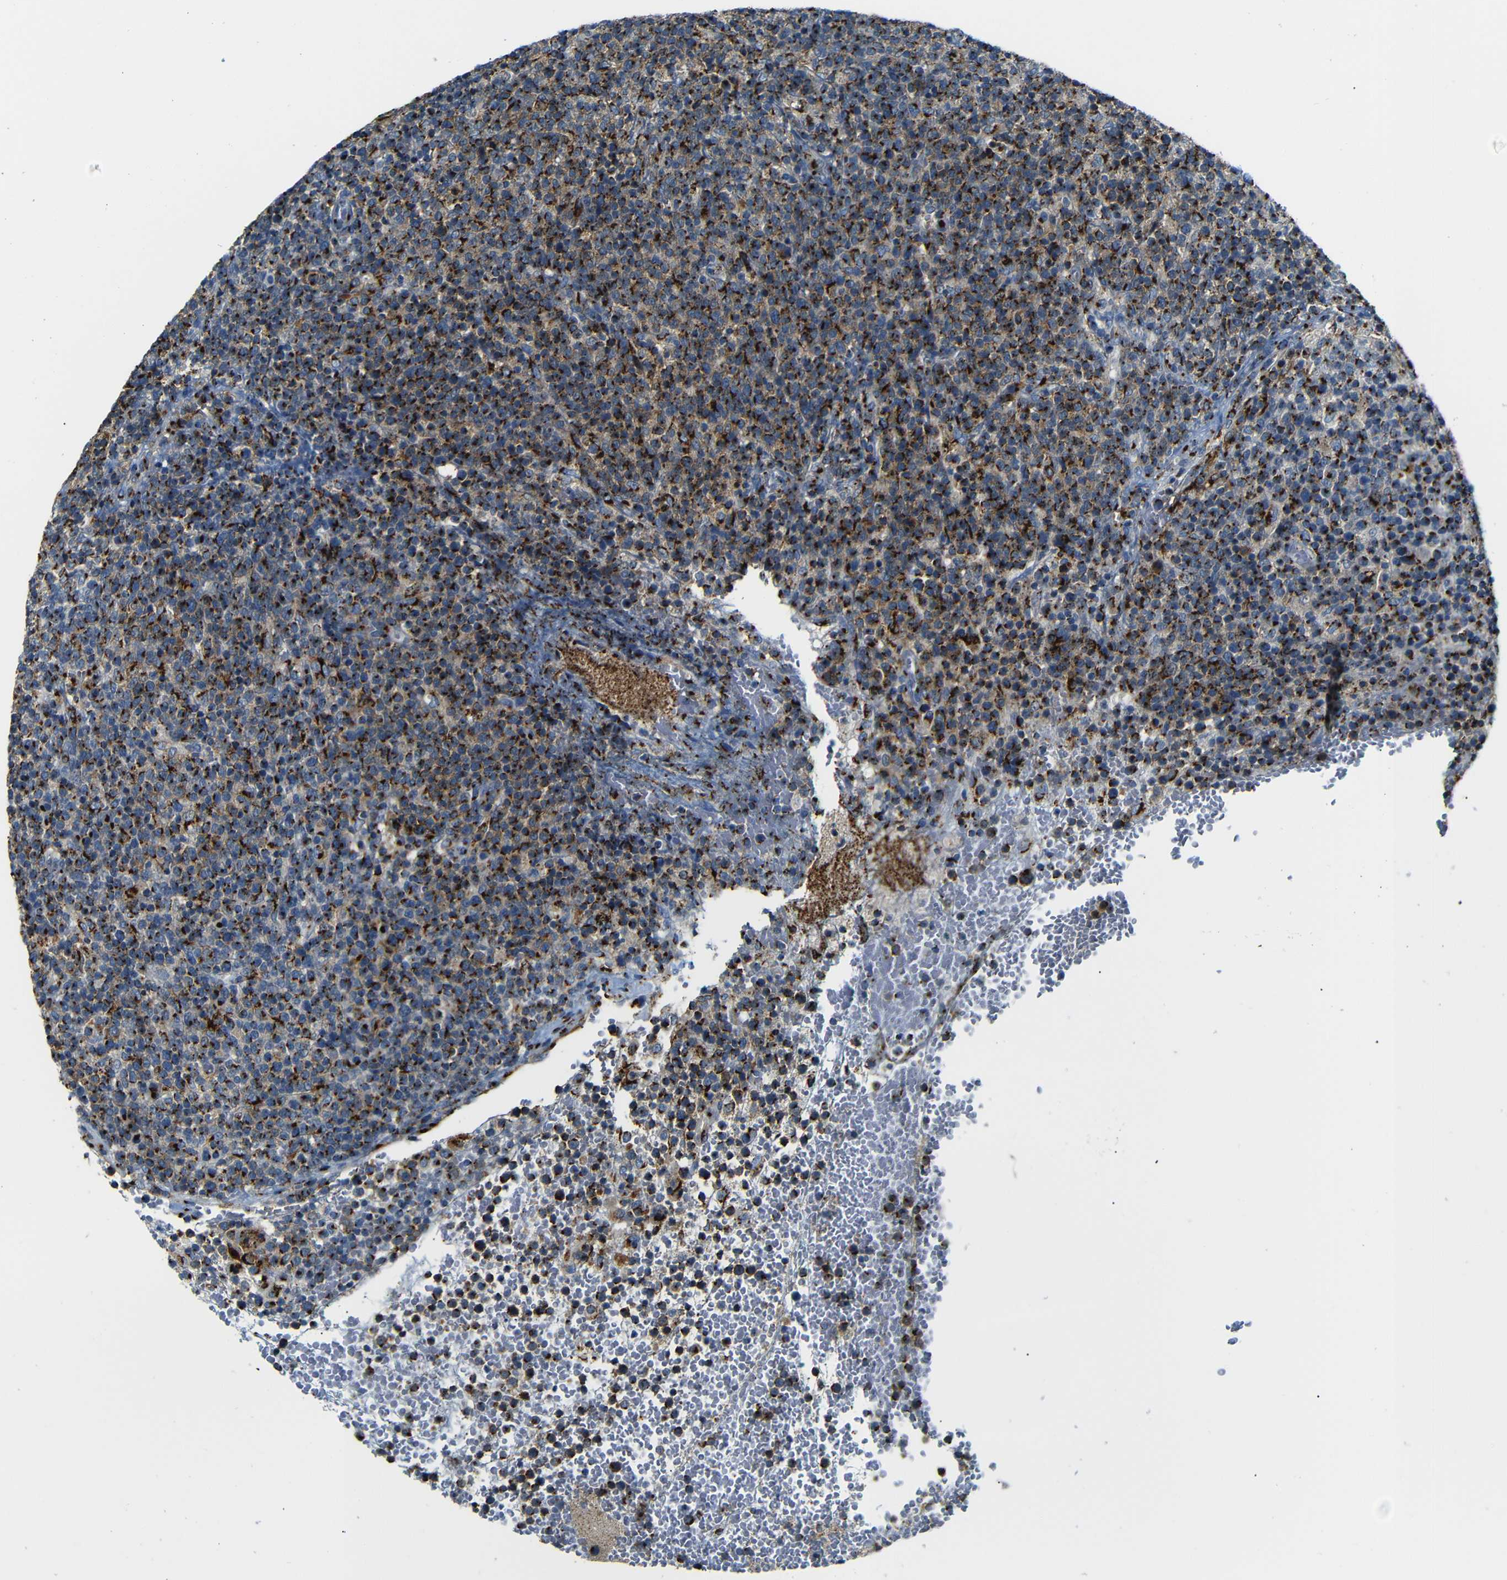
{"staining": {"intensity": "strong", "quantity": ">75%", "location": "cytoplasmic/membranous"}, "tissue": "lymphoma", "cell_type": "Tumor cells", "image_type": "cancer", "snomed": [{"axis": "morphology", "description": "Malignant lymphoma, non-Hodgkin's type, High grade"}, {"axis": "topography", "description": "Lymph node"}], "caption": "Immunohistochemistry (IHC) photomicrograph of neoplastic tissue: human lymphoma stained using IHC demonstrates high levels of strong protein expression localized specifically in the cytoplasmic/membranous of tumor cells, appearing as a cytoplasmic/membranous brown color.", "gene": "TGOLN2", "patient": {"sex": "male", "age": 61}}